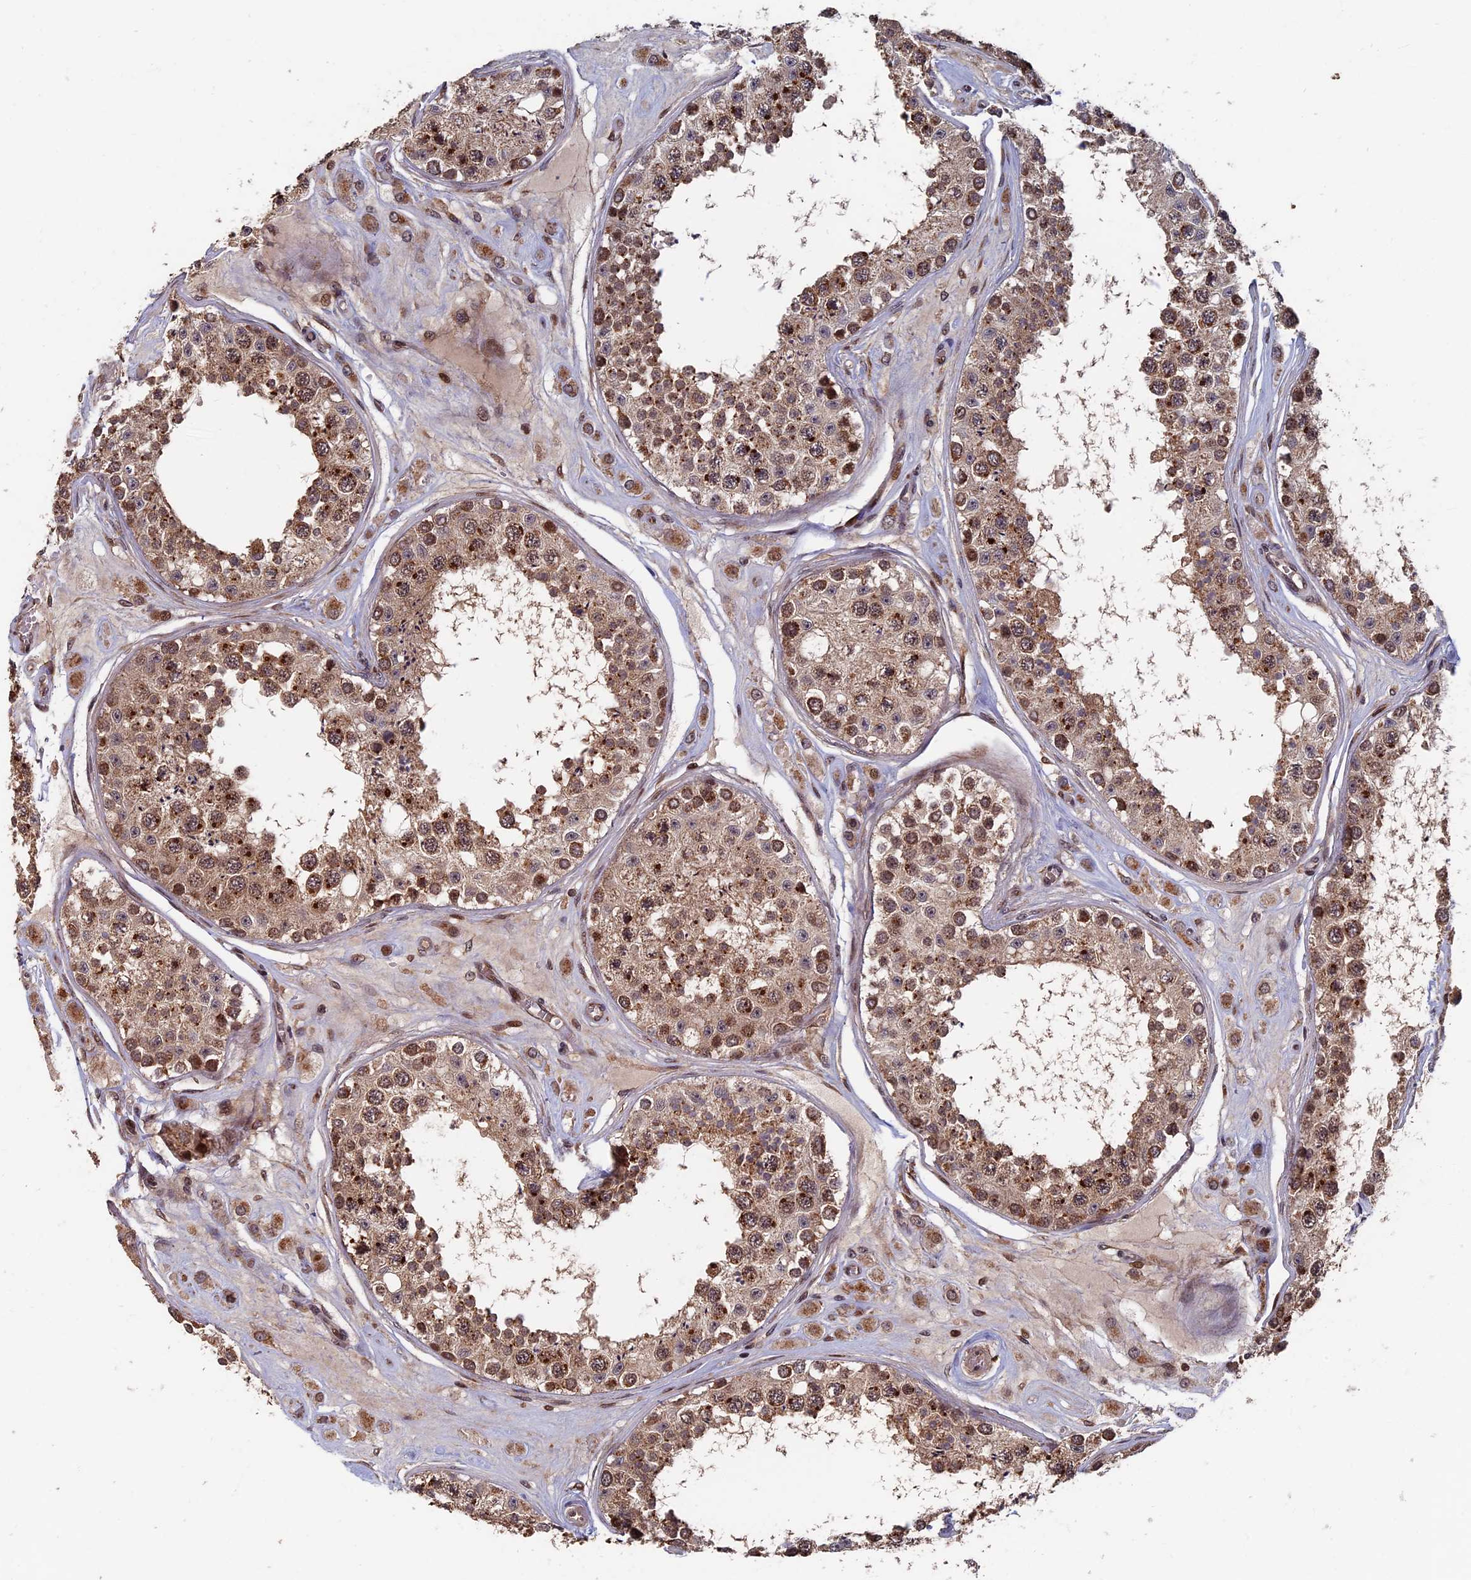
{"staining": {"intensity": "strong", "quantity": ">75%", "location": "cytoplasmic/membranous,nuclear"}, "tissue": "testis", "cell_type": "Cells in seminiferous ducts", "image_type": "normal", "snomed": [{"axis": "morphology", "description": "Normal tissue, NOS"}, {"axis": "topography", "description": "Testis"}], "caption": "This is a micrograph of immunohistochemistry staining of normal testis, which shows strong staining in the cytoplasmic/membranous,nuclear of cells in seminiferous ducts.", "gene": "RASGRF1", "patient": {"sex": "male", "age": 25}}